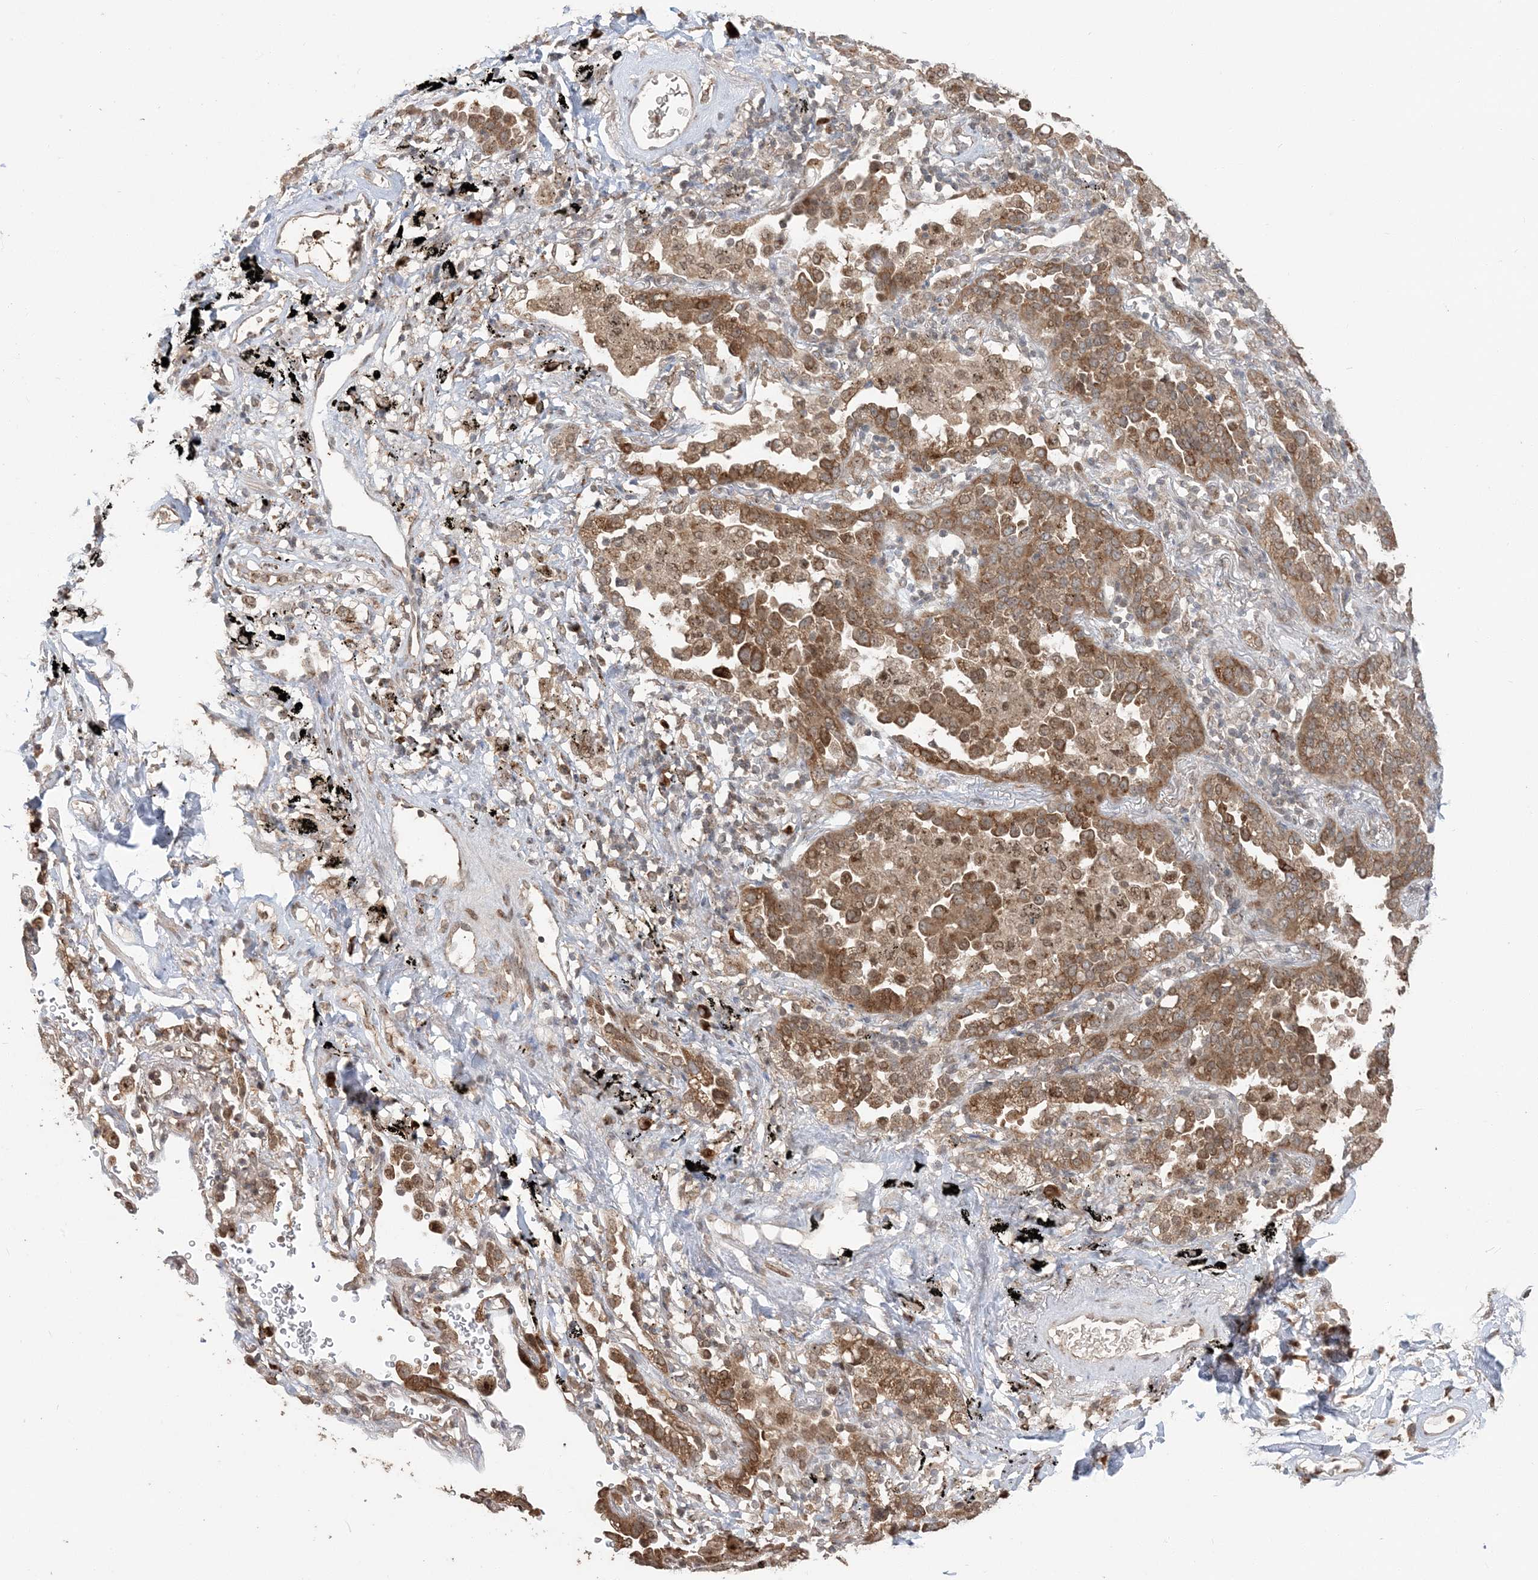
{"staining": {"intensity": "moderate", "quantity": ">75%", "location": "cytoplasmic/membranous"}, "tissue": "lung cancer", "cell_type": "Tumor cells", "image_type": "cancer", "snomed": [{"axis": "morphology", "description": "Normal tissue, NOS"}, {"axis": "morphology", "description": "Adenocarcinoma, NOS"}, {"axis": "topography", "description": "Lung"}], "caption": "IHC of human lung adenocarcinoma exhibits medium levels of moderate cytoplasmic/membranous expression in about >75% of tumor cells.", "gene": "RER1", "patient": {"sex": "male", "age": 59}}